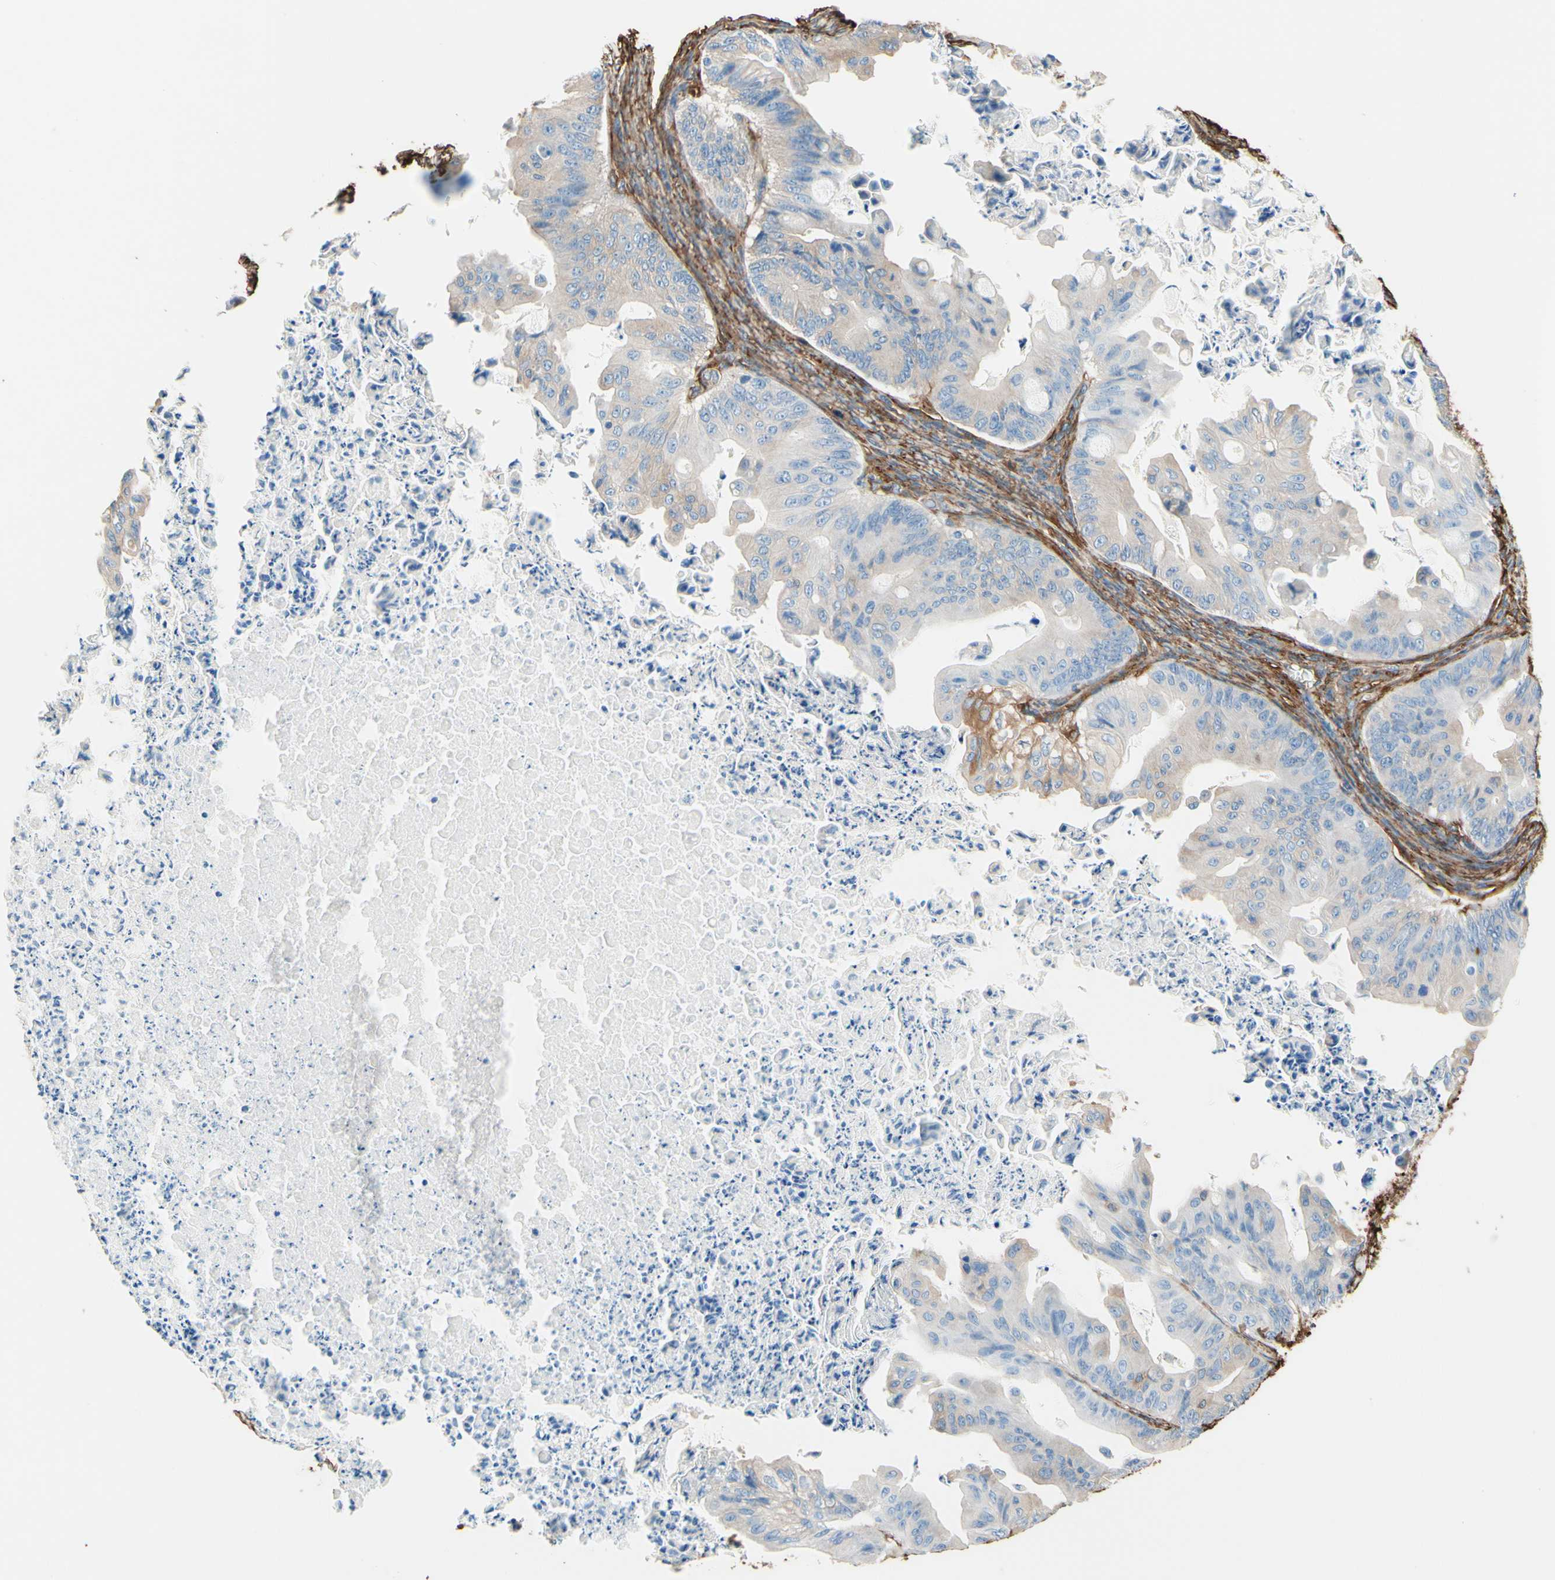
{"staining": {"intensity": "negative", "quantity": "none", "location": "none"}, "tissue": "ovarian cancer", "cell_type": "Tumor cells", "image_type": "cancer", "snomed": [{"axis": "morphology", "description": "Cystadenocarcinoma, mucinous, NOS"}, {"axis": "topography", "description": "Ovary"}], "caption": "Immunohistochemistry (IHC) of human mucinous cystadenocarcinoma (ovarian) reveals no expression in tumor cells. (DAB immunohistochemistry (IHC) visualized using brightfield microscopy, high magnification).", "gene": "DPYSL3", "patient": {"sex": "female", "age": 37}}